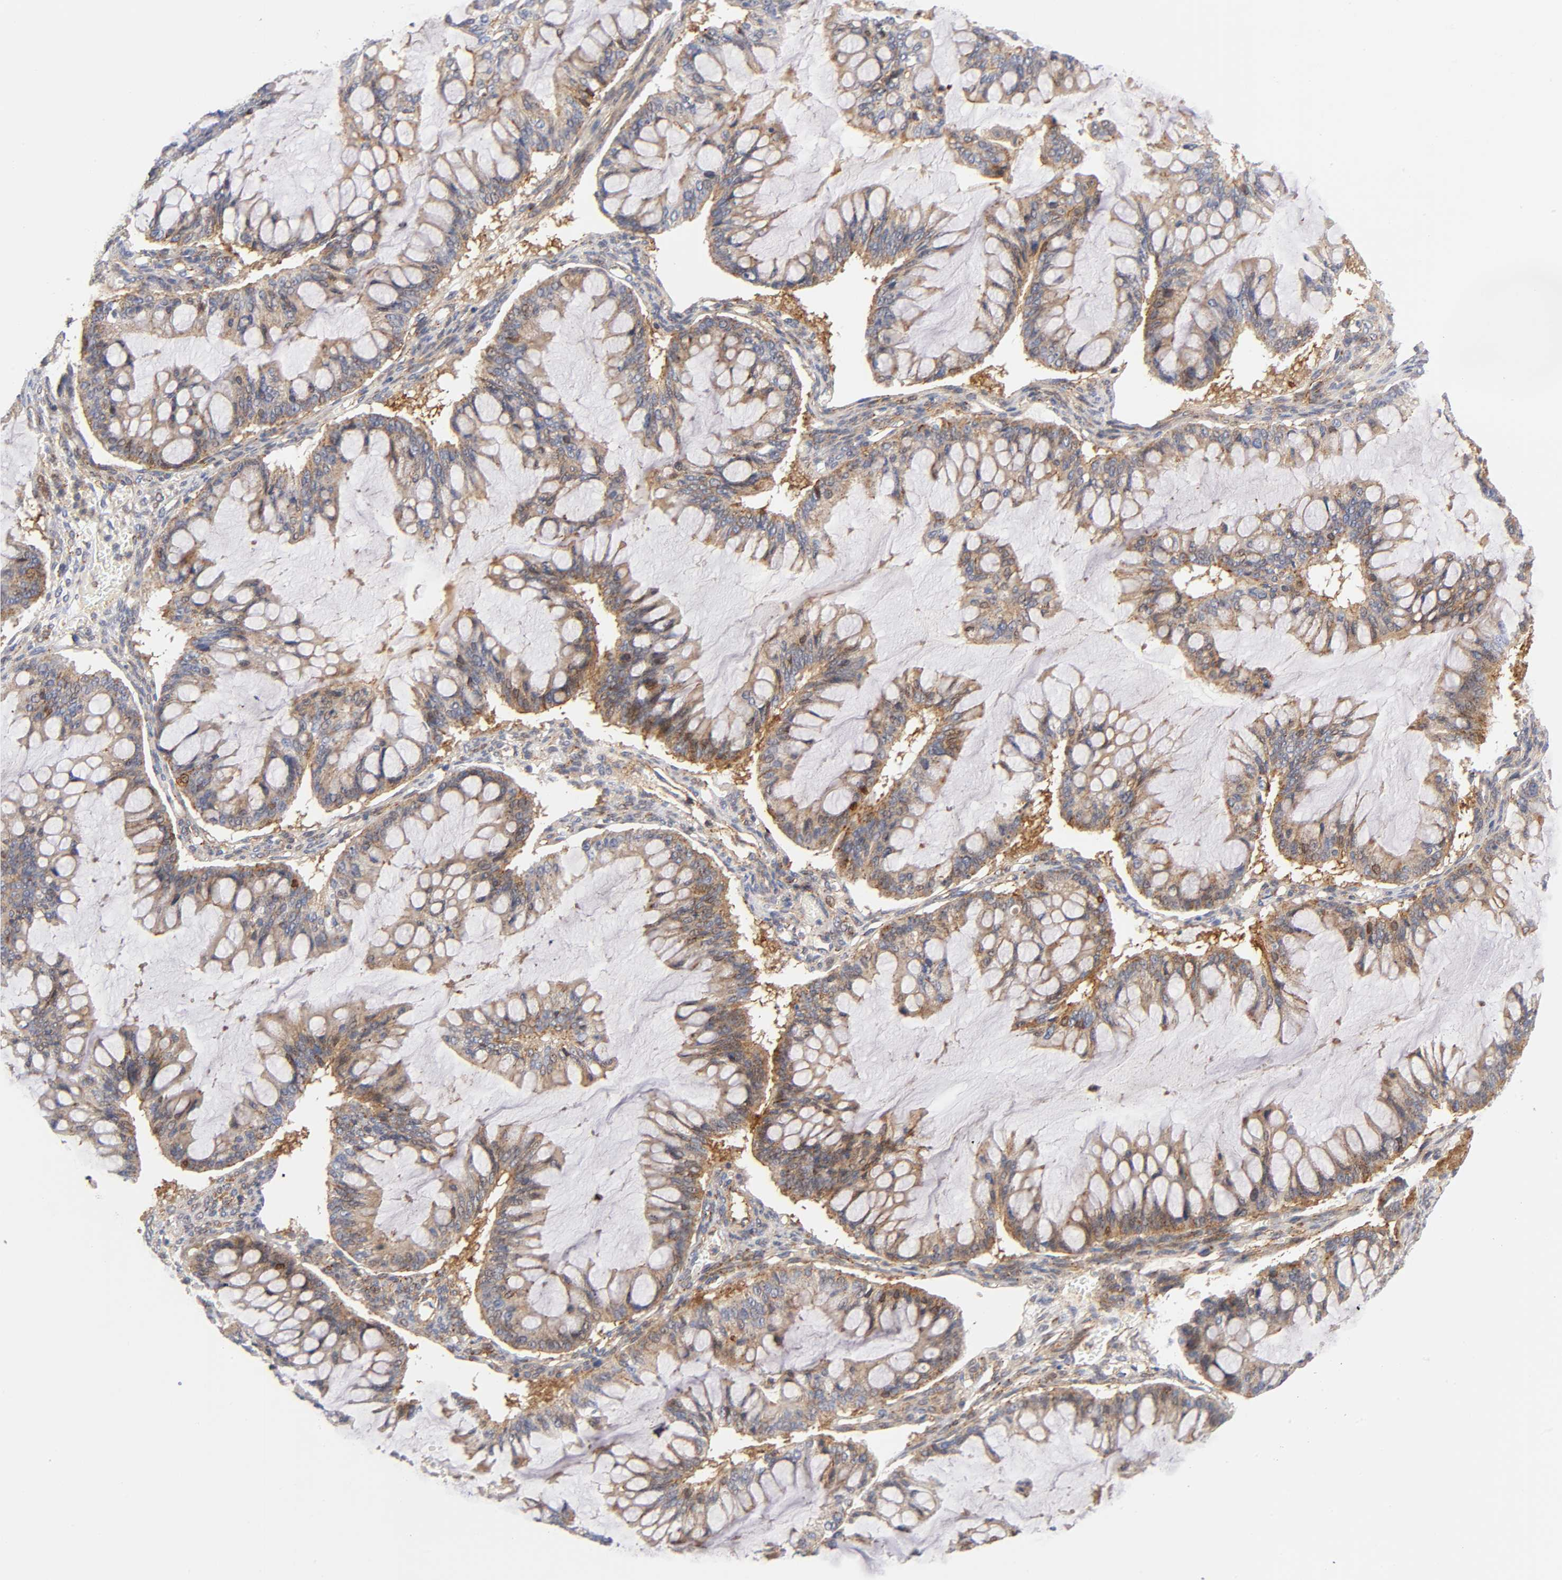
{"staining": {"intensity": "moderate", "quantity": "25%-75%", "location": "cytoplasmic/membranous"}, "tissue": "ovarian cancer", "cell_type": "Tumor cells", "image_type": "cancer", "snomed": [{"axis": "morphology", "description": "Cystadenocarcinoma, mucinous, NOS"}, {"axis": "topography", "description": "Ovary"}], "caption": "Immunohistochemistry (DAB (3,3'-diaminobenzidine)) staining of ovarian cancer (mucinous cystadenocarcinoma) shows moderate cytoplasmic/membranous protein positivity in approximately 25%-75% of tumor cells. (brown staining indicates protein expression, while blue staining denotes nuclei).", "gene": "ANXA7", "patient": {"sex": "female", "age": 73}}